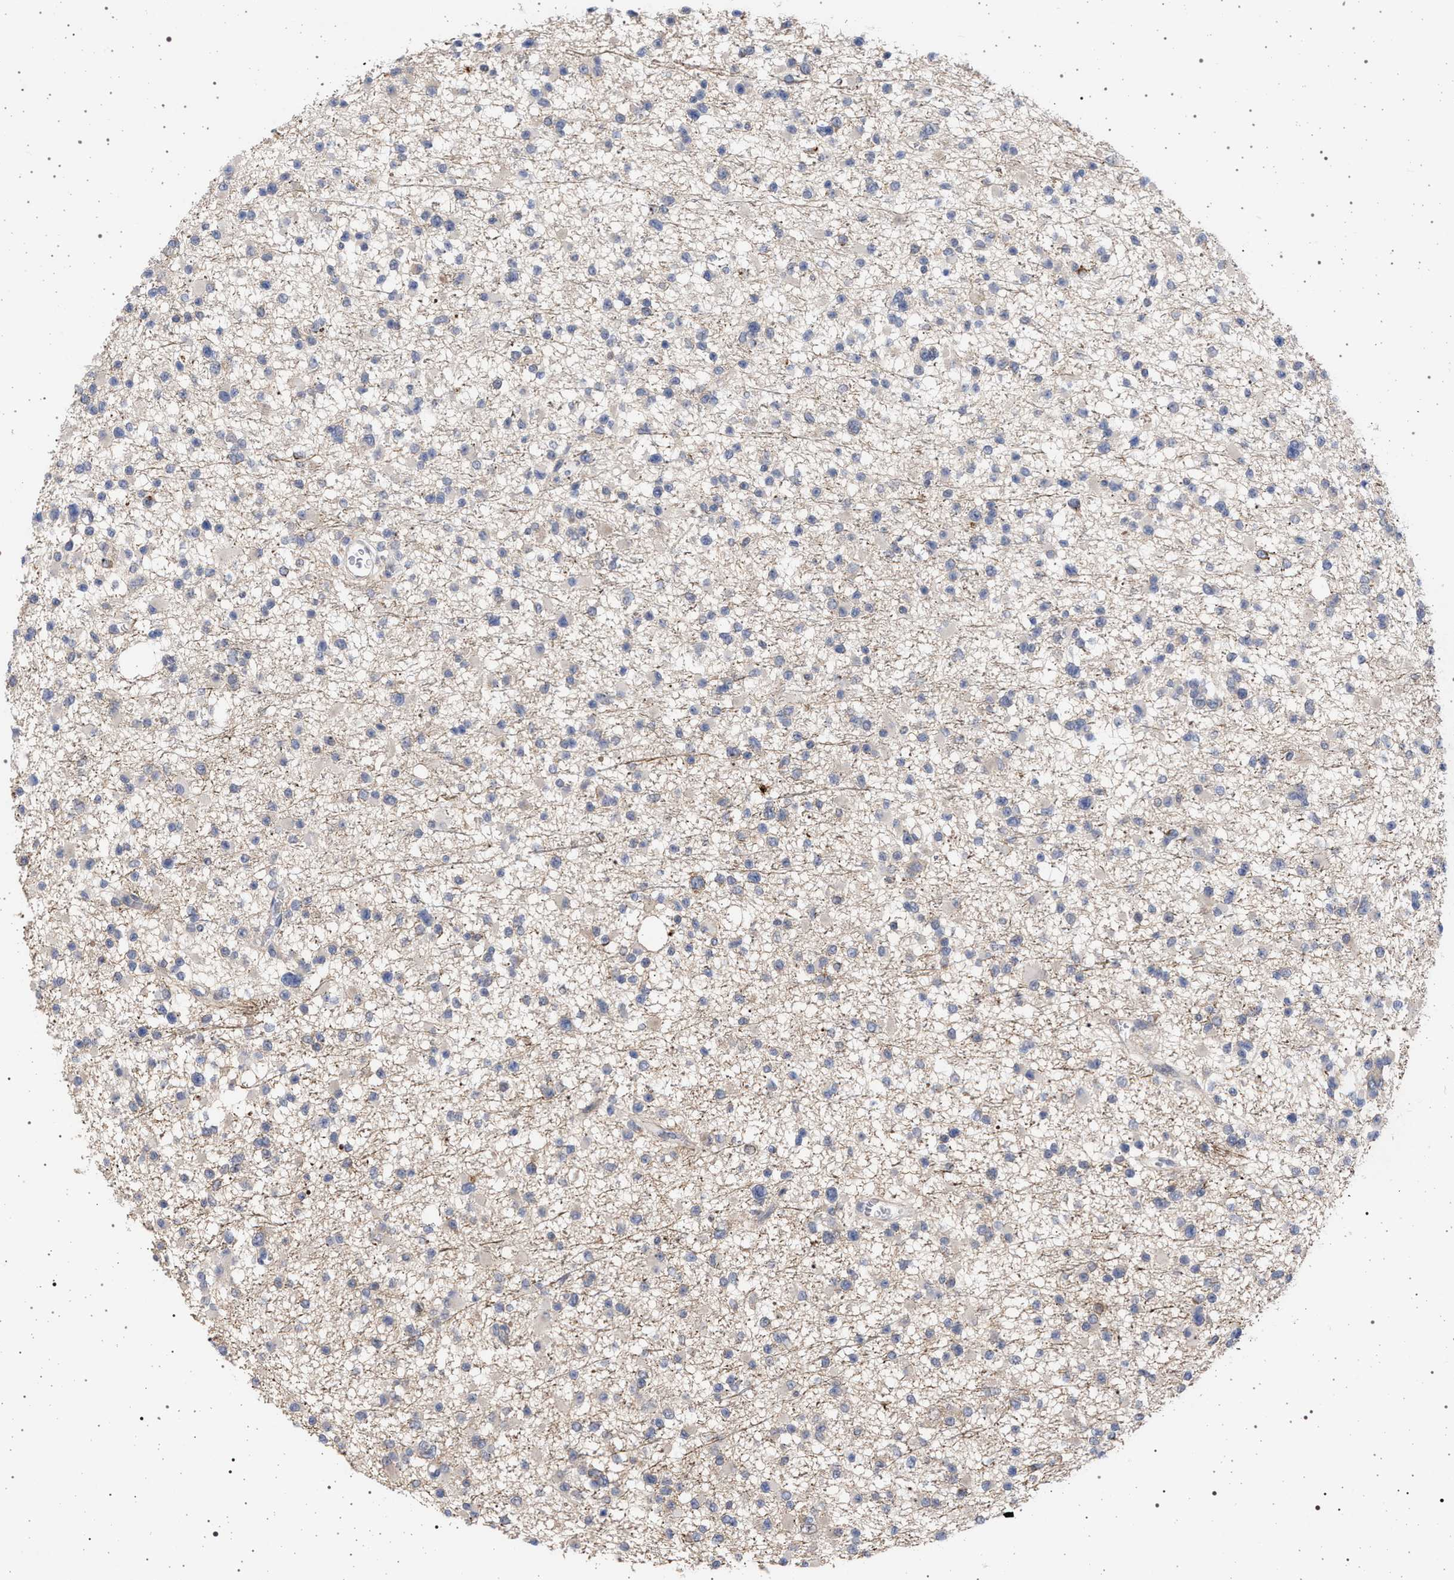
{"staining": {"intensity": "negative", "quantity": "none", "location": "none"}, "tissue": "glioma", "cell_type": "Tumor cells", "image_type": "cancer", "snomed": [{"axis": "morphology", "description": "Glioma, malignant, Low grade"}, {"axis": "topography", "description": "Brain"}], "caption": "Immunohistochemistry histopathology image of malignant low-grade glioma stained for a protein (brown), which demonstrates no expression in tumor cells.", "gene": "RBM48", "patient": {"sex": "female", "age": 22}}